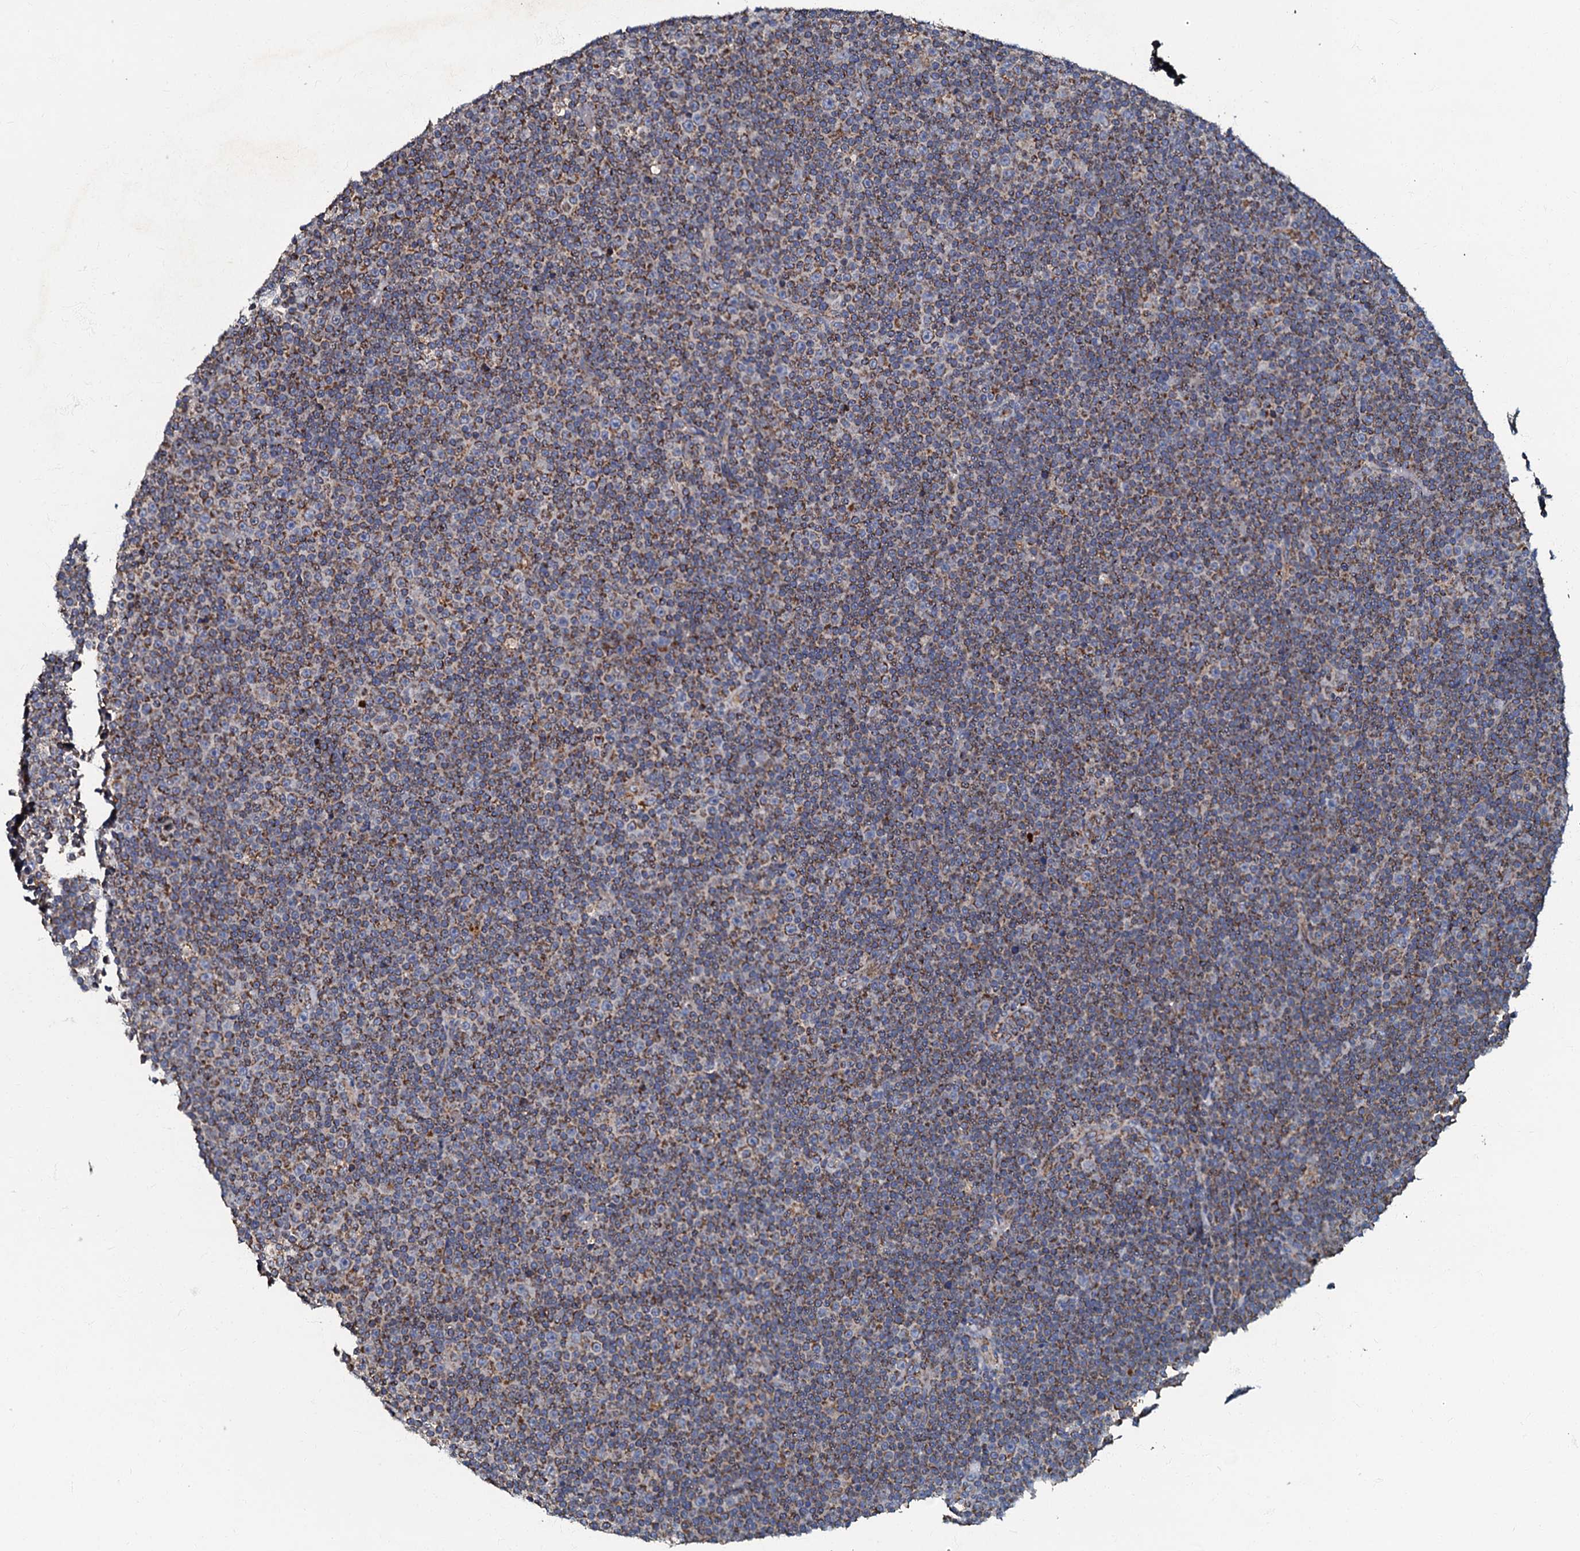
{"staining": {"intensity": "moderate", "quantity": "25%-75%", "location": "cytoplasmic/membranous"}, "tissue": "lymphoma", "cell_type": "Tumor cells", "image_type": "cancer", "snomed": [{"axis": "morphology", "description": "Malignant lymphoma, non-Hodgkin's type, Low grade"}, {"axis": "topography", "description": "Lymph node"}], "caption": "IHC (DAB) staining of low-grade malignant lymphoma, non-Hodgkin's type demonstrates moderate cytoplasmic/membranous protein expression in approximately 25%-75% of tumor cells.", "gene": "NDUFA12", "patient": {"sex": "female", "age": 67}}